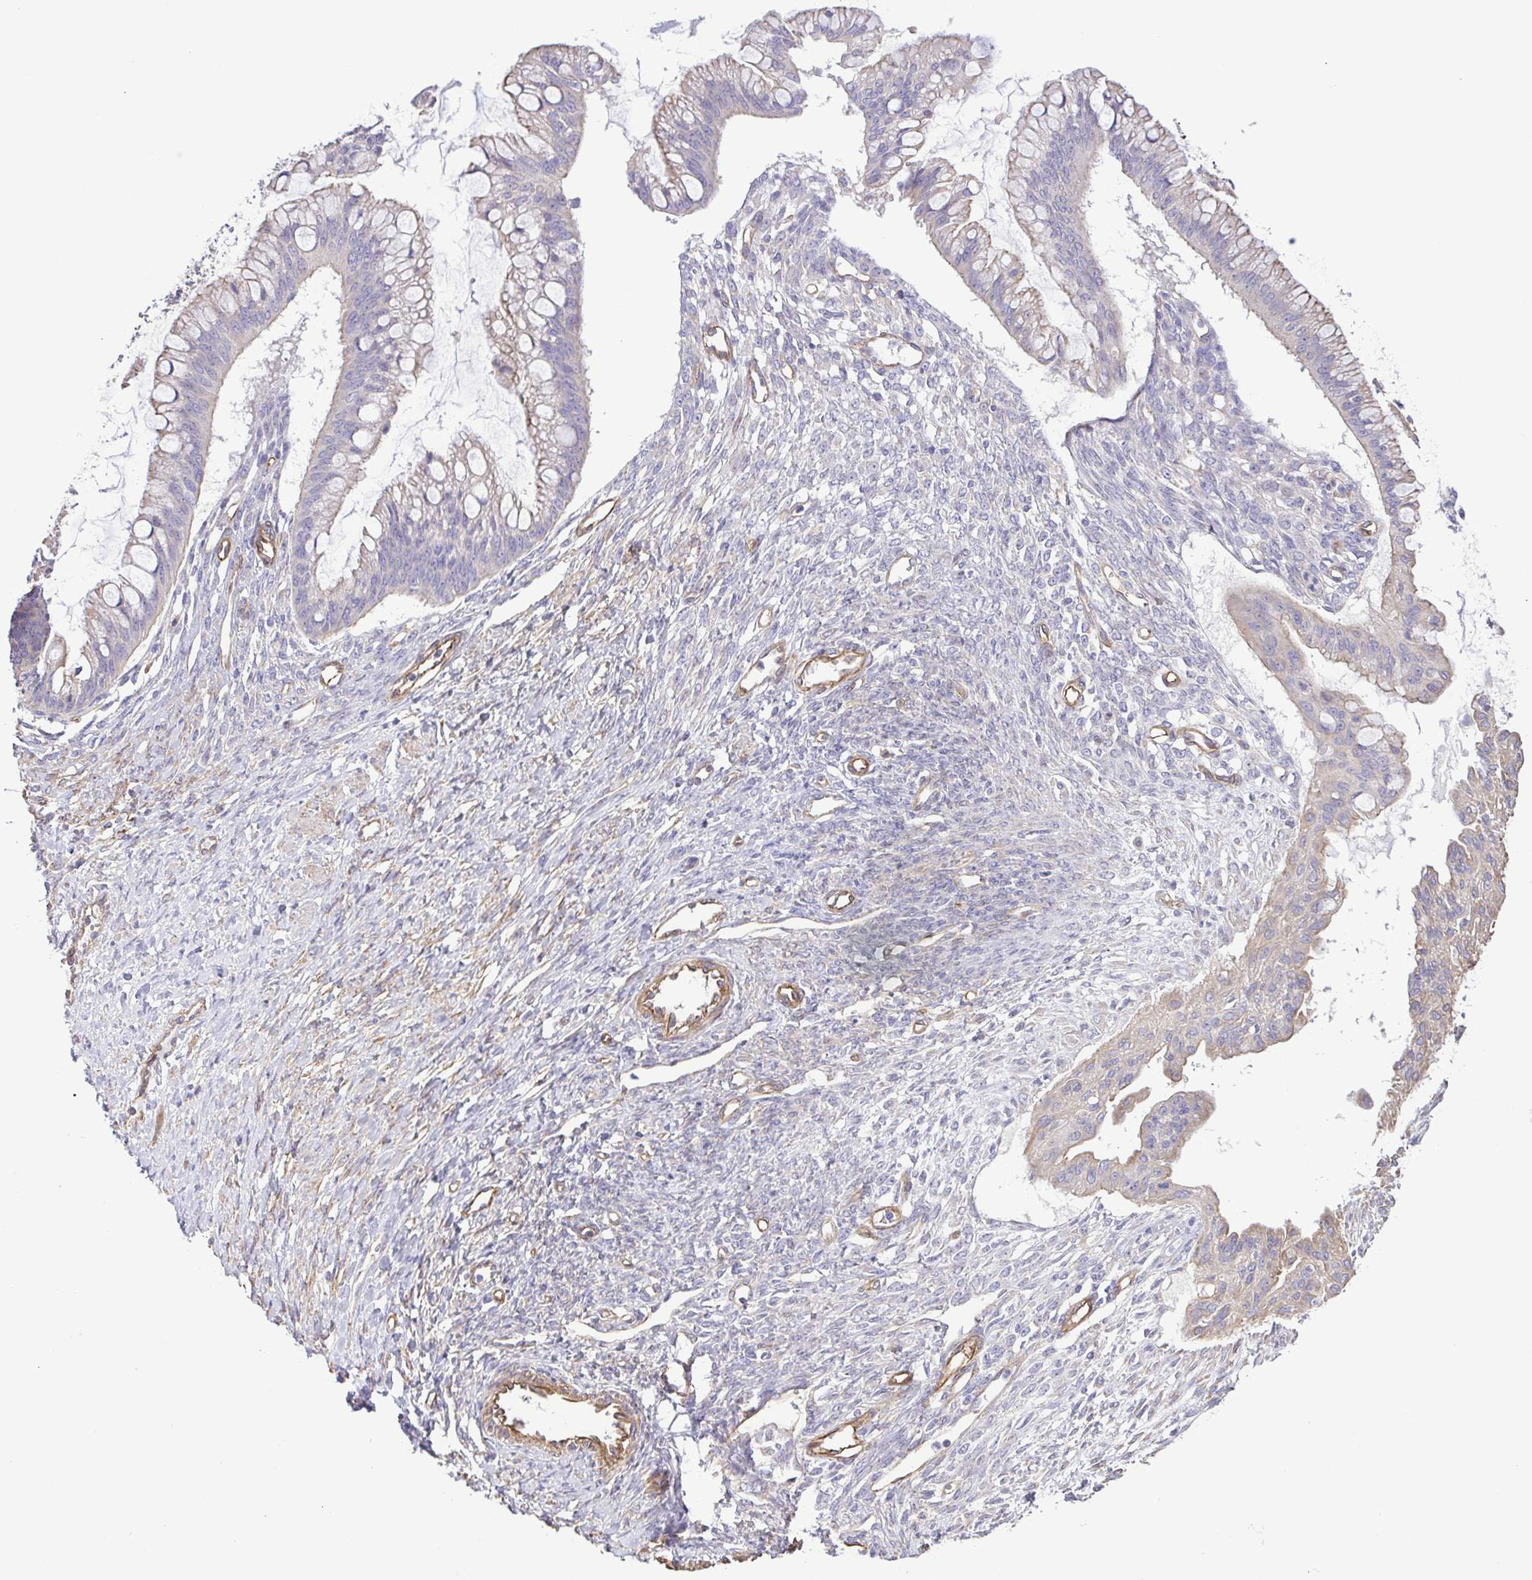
{"staining": {"intensity": "weak", "quantity": "<25%", "location": "cytoplasmic/membranous"}, "tissue": "ovarian cancer", "cell_type": "Tumor cells", "image_type": "cancer", "snomed": [{"axis": "morphology", "description": "Cystadenocarcinoma, mucinous, NOS"}, {"axis": "topography", "description": "Ovary"}], "caption": "Tumor cells are negative for brown protein staining in ovarian mucinous cystadenocarcinoma.", "gene": "FLT1", "patient": {"sex": "female", "age": 73}}